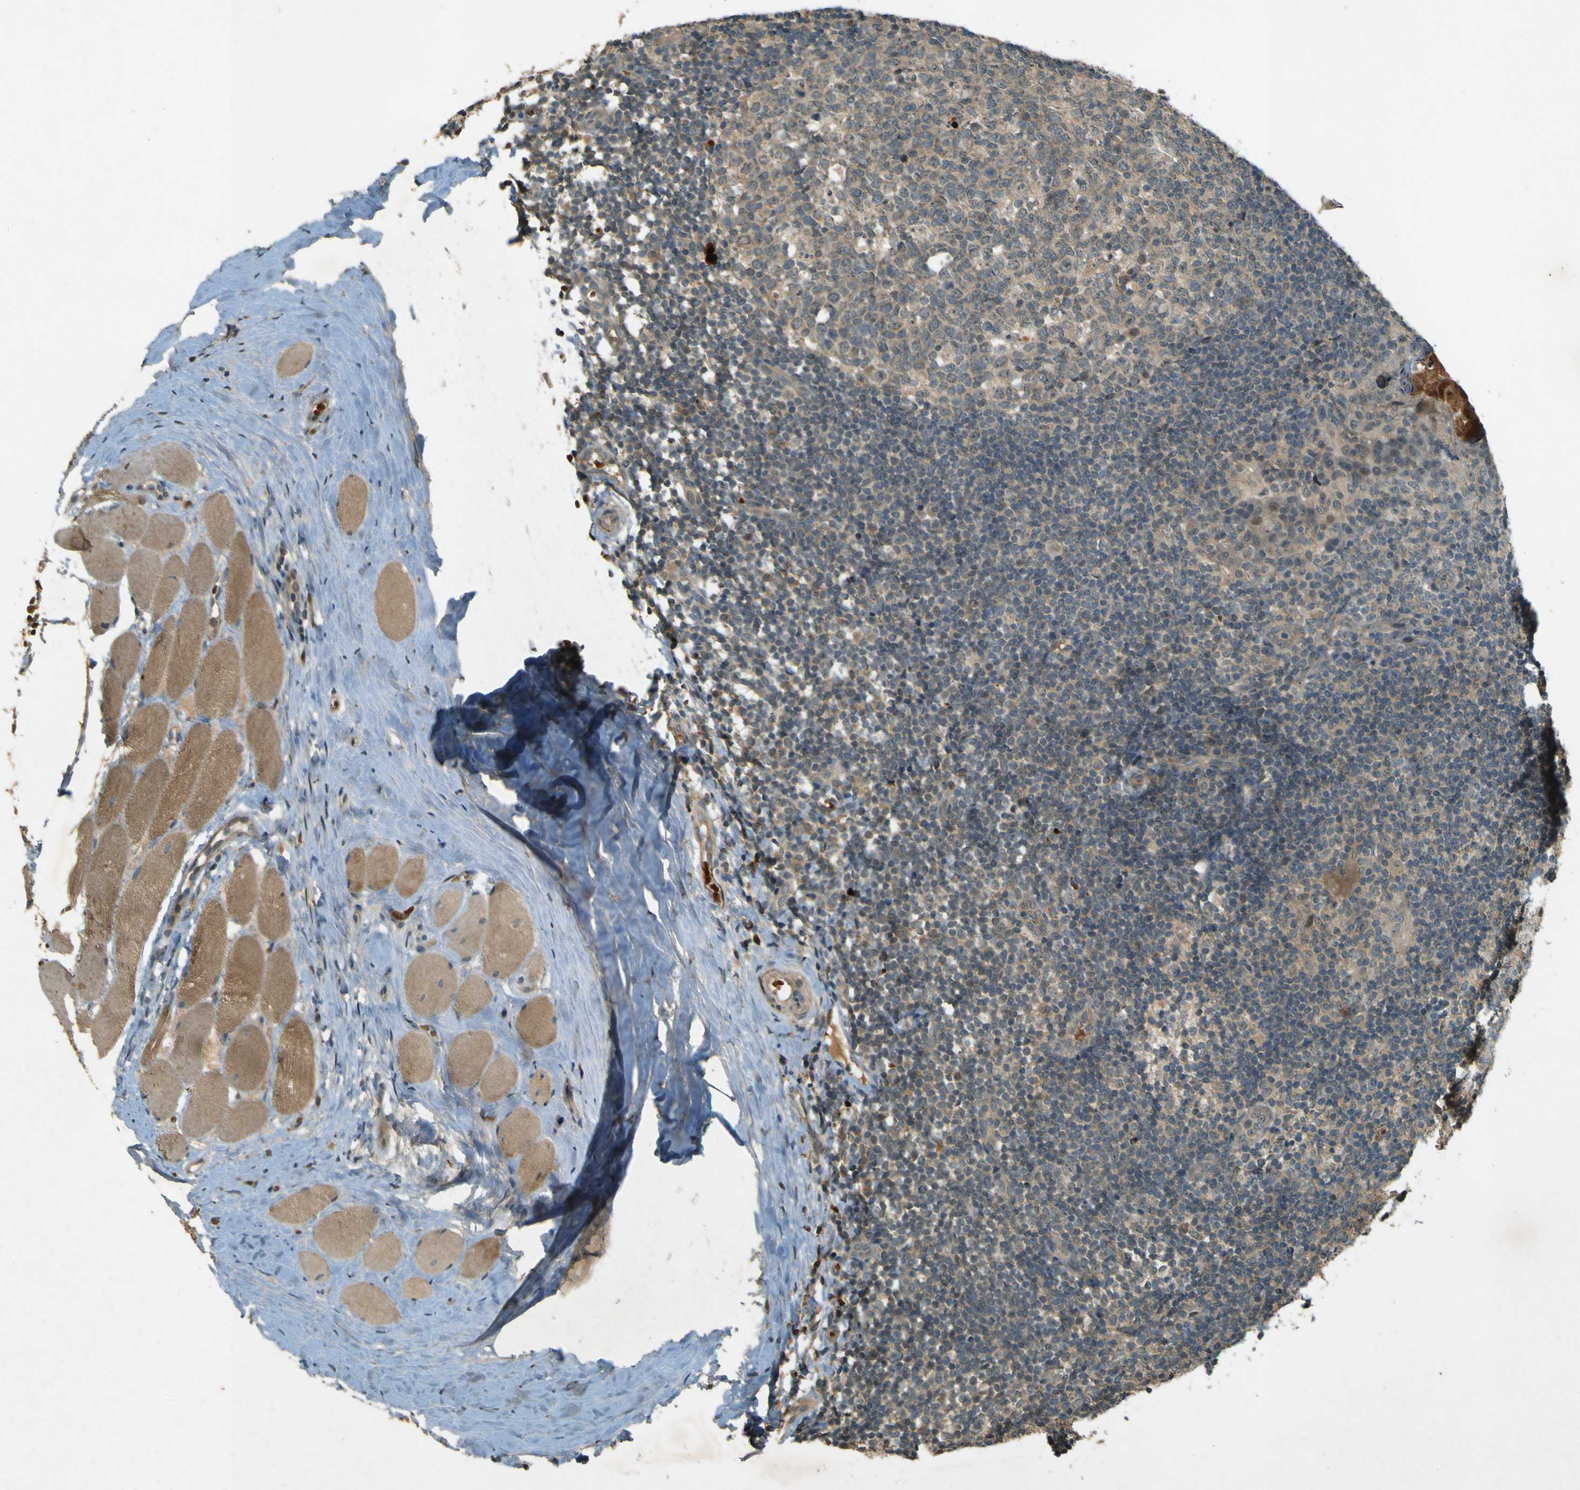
{"staining": {"intensity": "weak", "quantity": ">75%", "location": "cytoplasmic/membranous"}, "tissue": "tonsil", "cell_type": "Germinal center cells", "image_type": "normal", "snomed": [{"axis": "morphology", "description": "Normal tissue, NOS"}, {"axis": "topography", "description": "Tonsil"}], "caption": "IHC image of unremarkable tonsil: human tonsil stained using immunohistochemistry demonstrates low levels of weak protein expression localized specifically in the cytoplasmic/membranous of germinal center cells, appearing as a cytoplasmic/membranous brown color.", "gene": "MPDZ", "patient": {"sex": "female", "age": 19}}